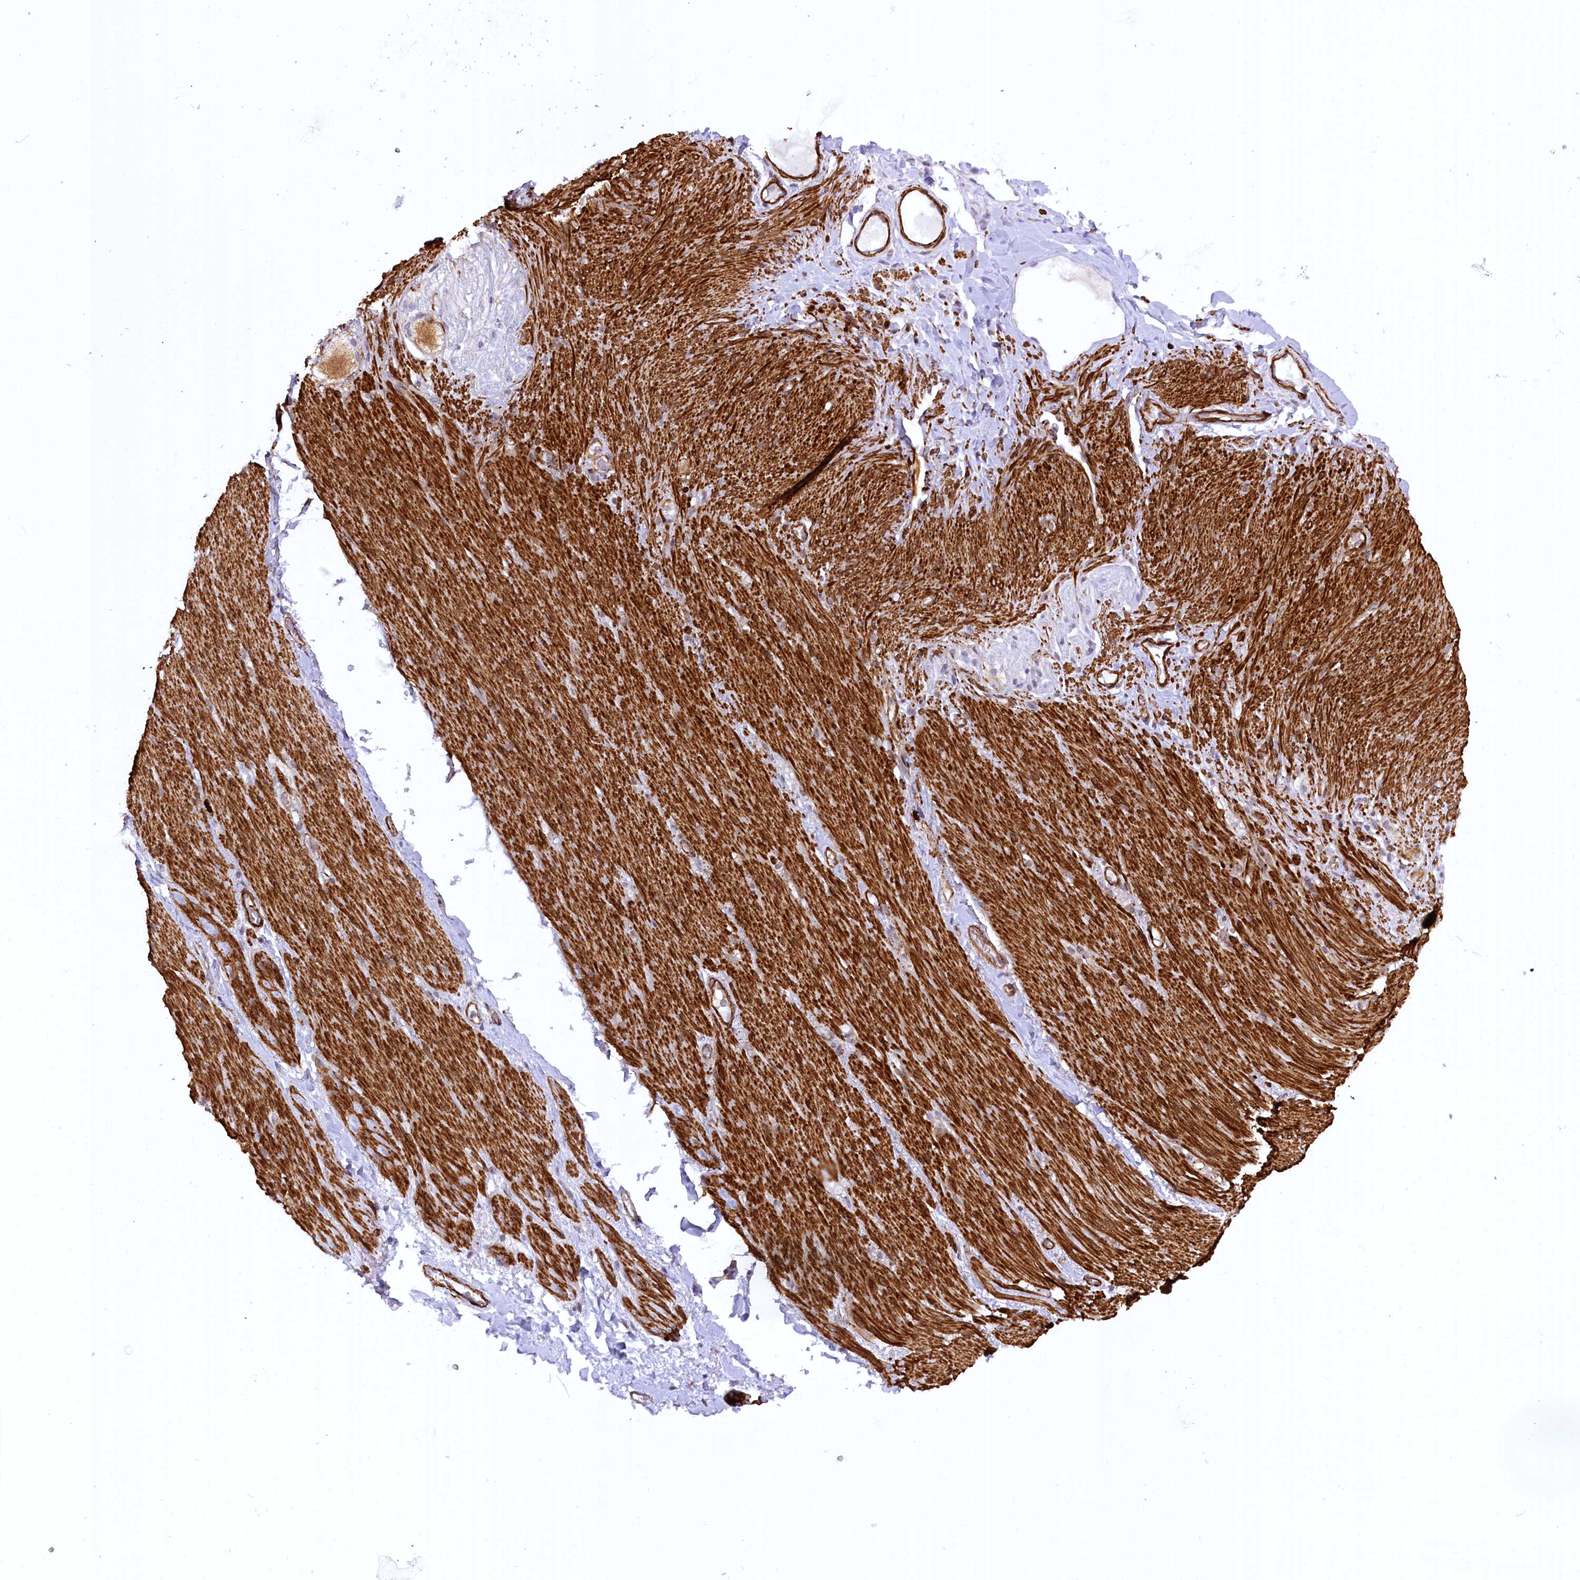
{"staining": {"intensity": "negative", "quantity": "none", "location": "none"}, "tissue": "adipose tissue", "cell_type": "Adipocytes", "image_type": "normal", "snomed": [{"axis": "morphology", "description": "Normal tissue, NOS"}, {"axis": "topography", "description": "Colon"}, {"axis": "topography", "description": "Peripheral nerve tissue"}], "caption": "High power microscopy image of an immunohistochemistry (IHC) image of unremarkable adipose tissue, revealing no significant staining in adipocytes. Brightfield microscopy of immunohistochemistry (IHC) stained with DAB (3,3'-diaminobenzidine) (brown) and hematoxylin (blue), captured at high magnification.", "gene": "SYNPO2", "patient": {"sex": "female", "age": 61}}